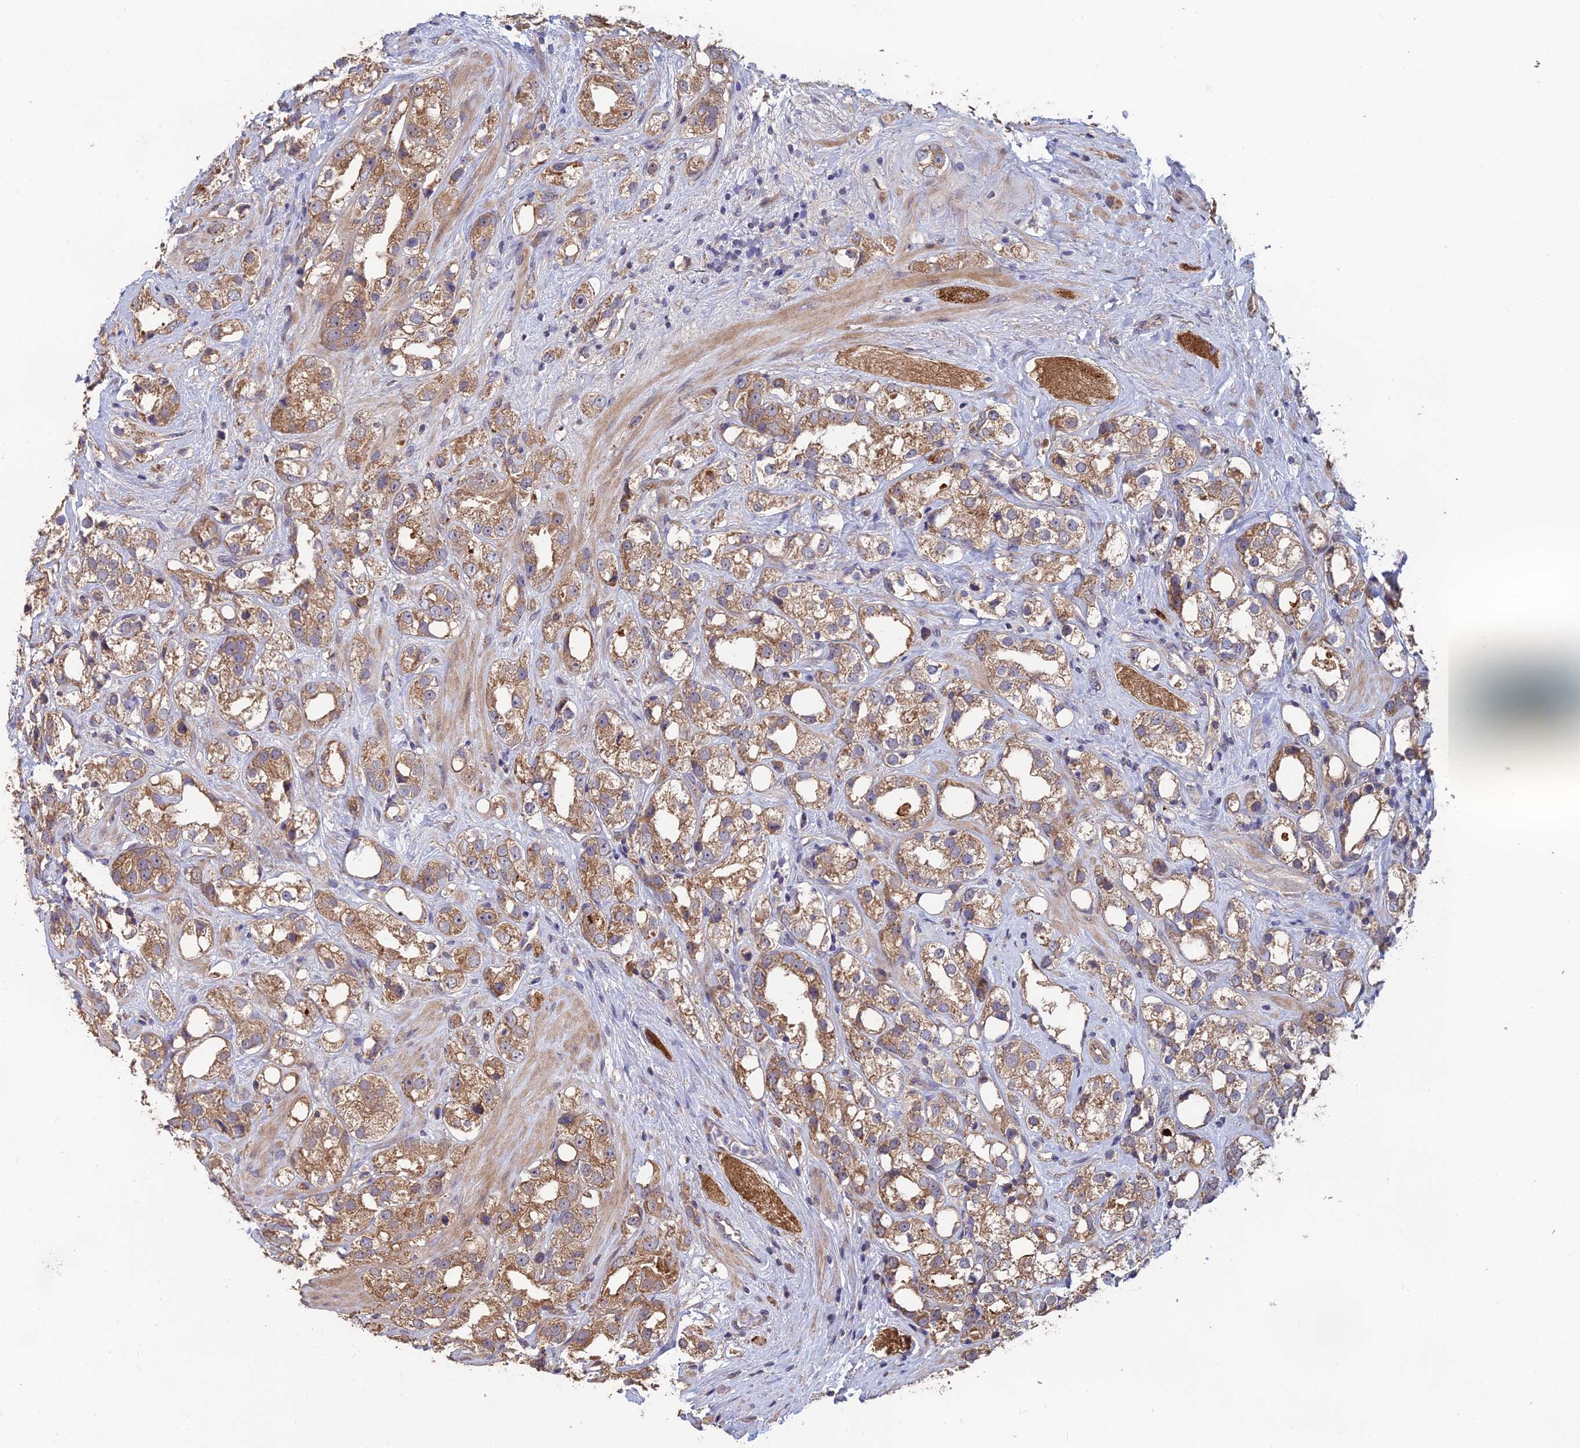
{"staining": {"intensity": "moderate", "quantity": ">75%", "location": "cytoplasmic/membranous"}, "tissue": "prostate cancer", "cell_type": "Tumor cells", "image_type": "cancer", "snomed": [{"axis": "morphology", "description": "Adenocarcinoma, NOS"}, {"axis": "topography", "description": "Prostate"}], "caption": "A brown stain labels moderate cytoplasmic/membranous expression of a protein in human prostate cancer tumor cells.", "gene": "SHISA5", "patient": {"sex": "male", "age": 79}}